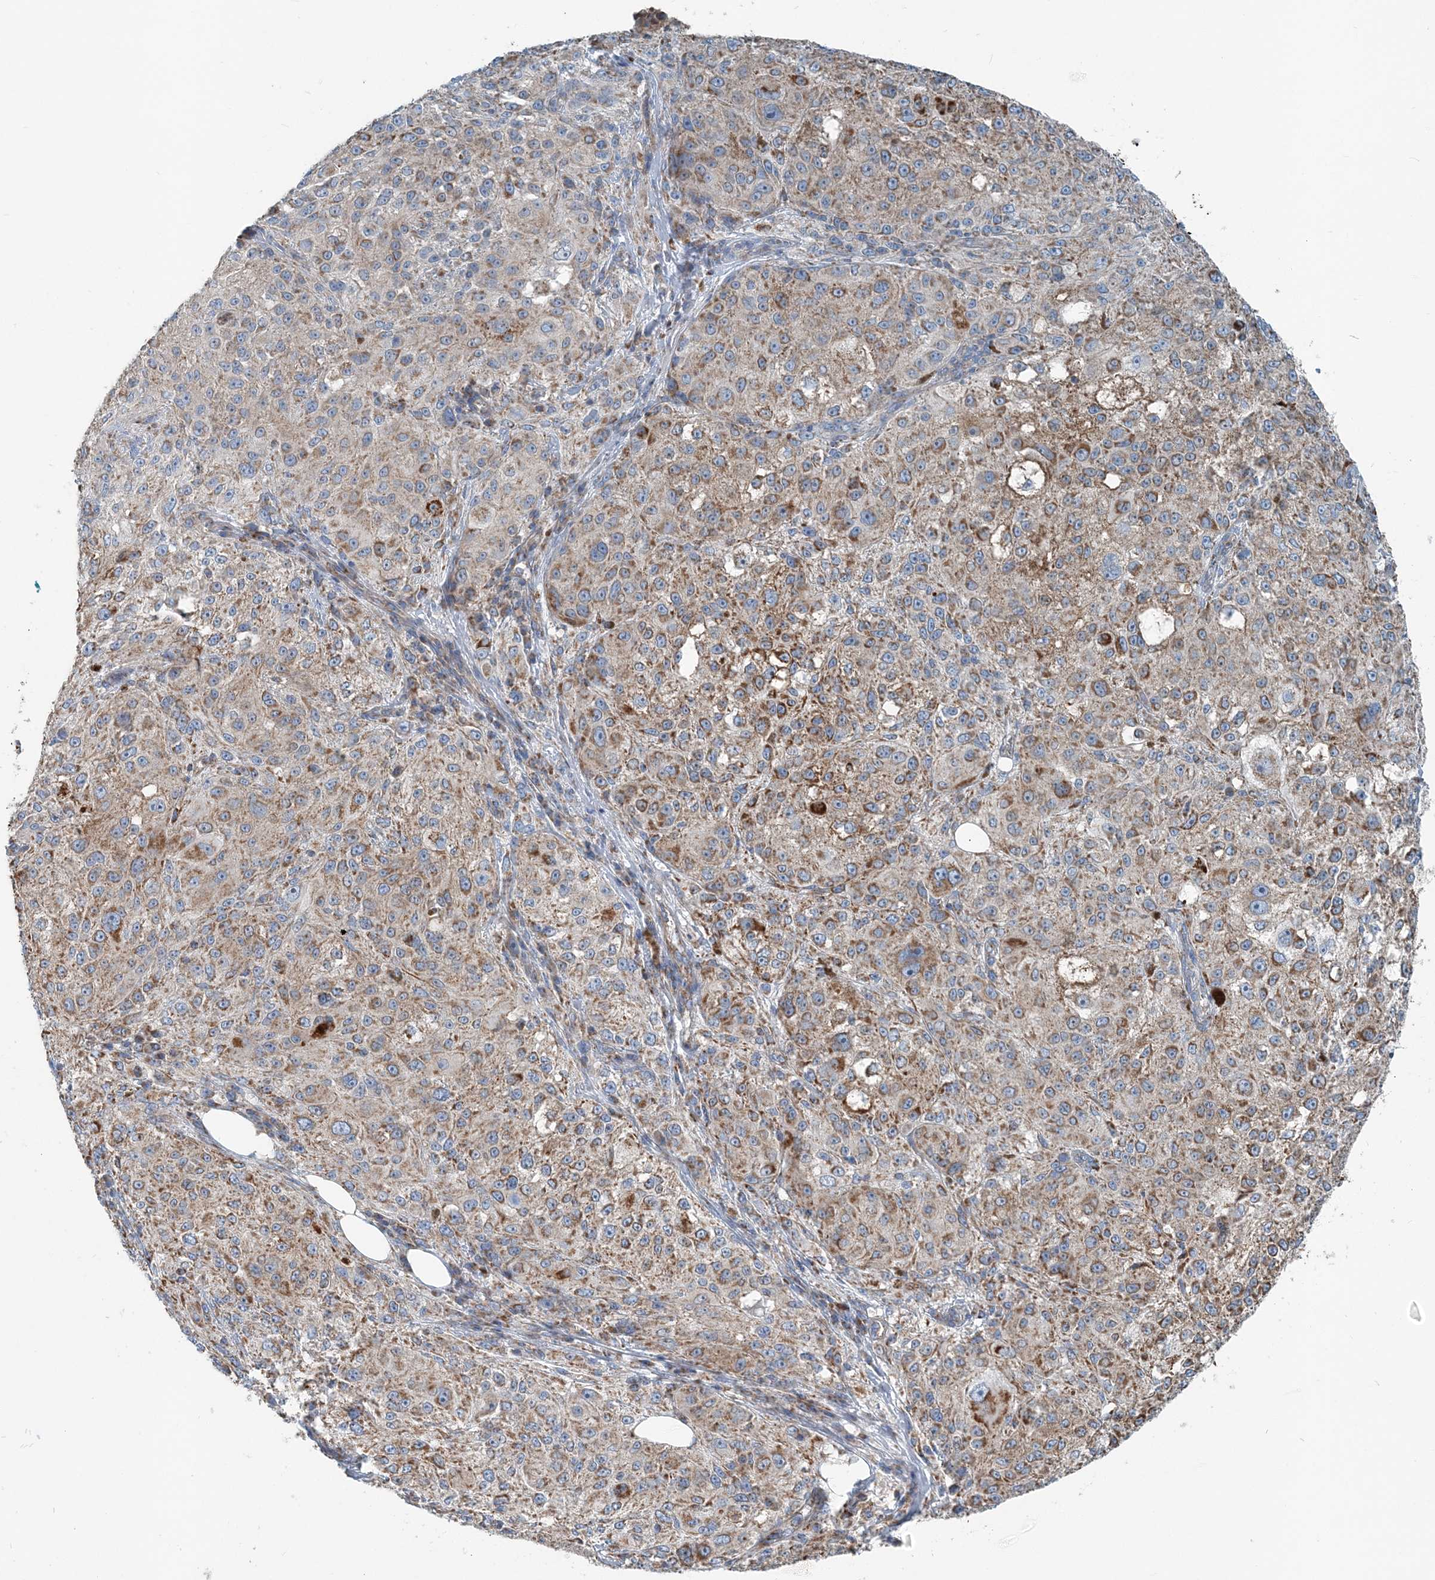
{"staining": {"intensity": "moderate", "quantity": ">75%", "location": "cytoplasmic/membranous"}, "tissue": "melanoma", "cell_type": "Tumor cells", "image_type": "cancer", "snomed": [{"axis": "morphology", "description": "Necrosis, NOS"}, {"axis": "morphology", "description": "Malignant melanoma, NOS"}, {"axis": "topography", "description": "Skin"}], "caption": "An IHC image of tumor tissue is shown. Protein staining in brown labels moderate cytoplasmic/membranous positivity in malignant melanoma within tumor cells.", "gene": "INTU", "patient": {"sex": "female", "age": 87}}